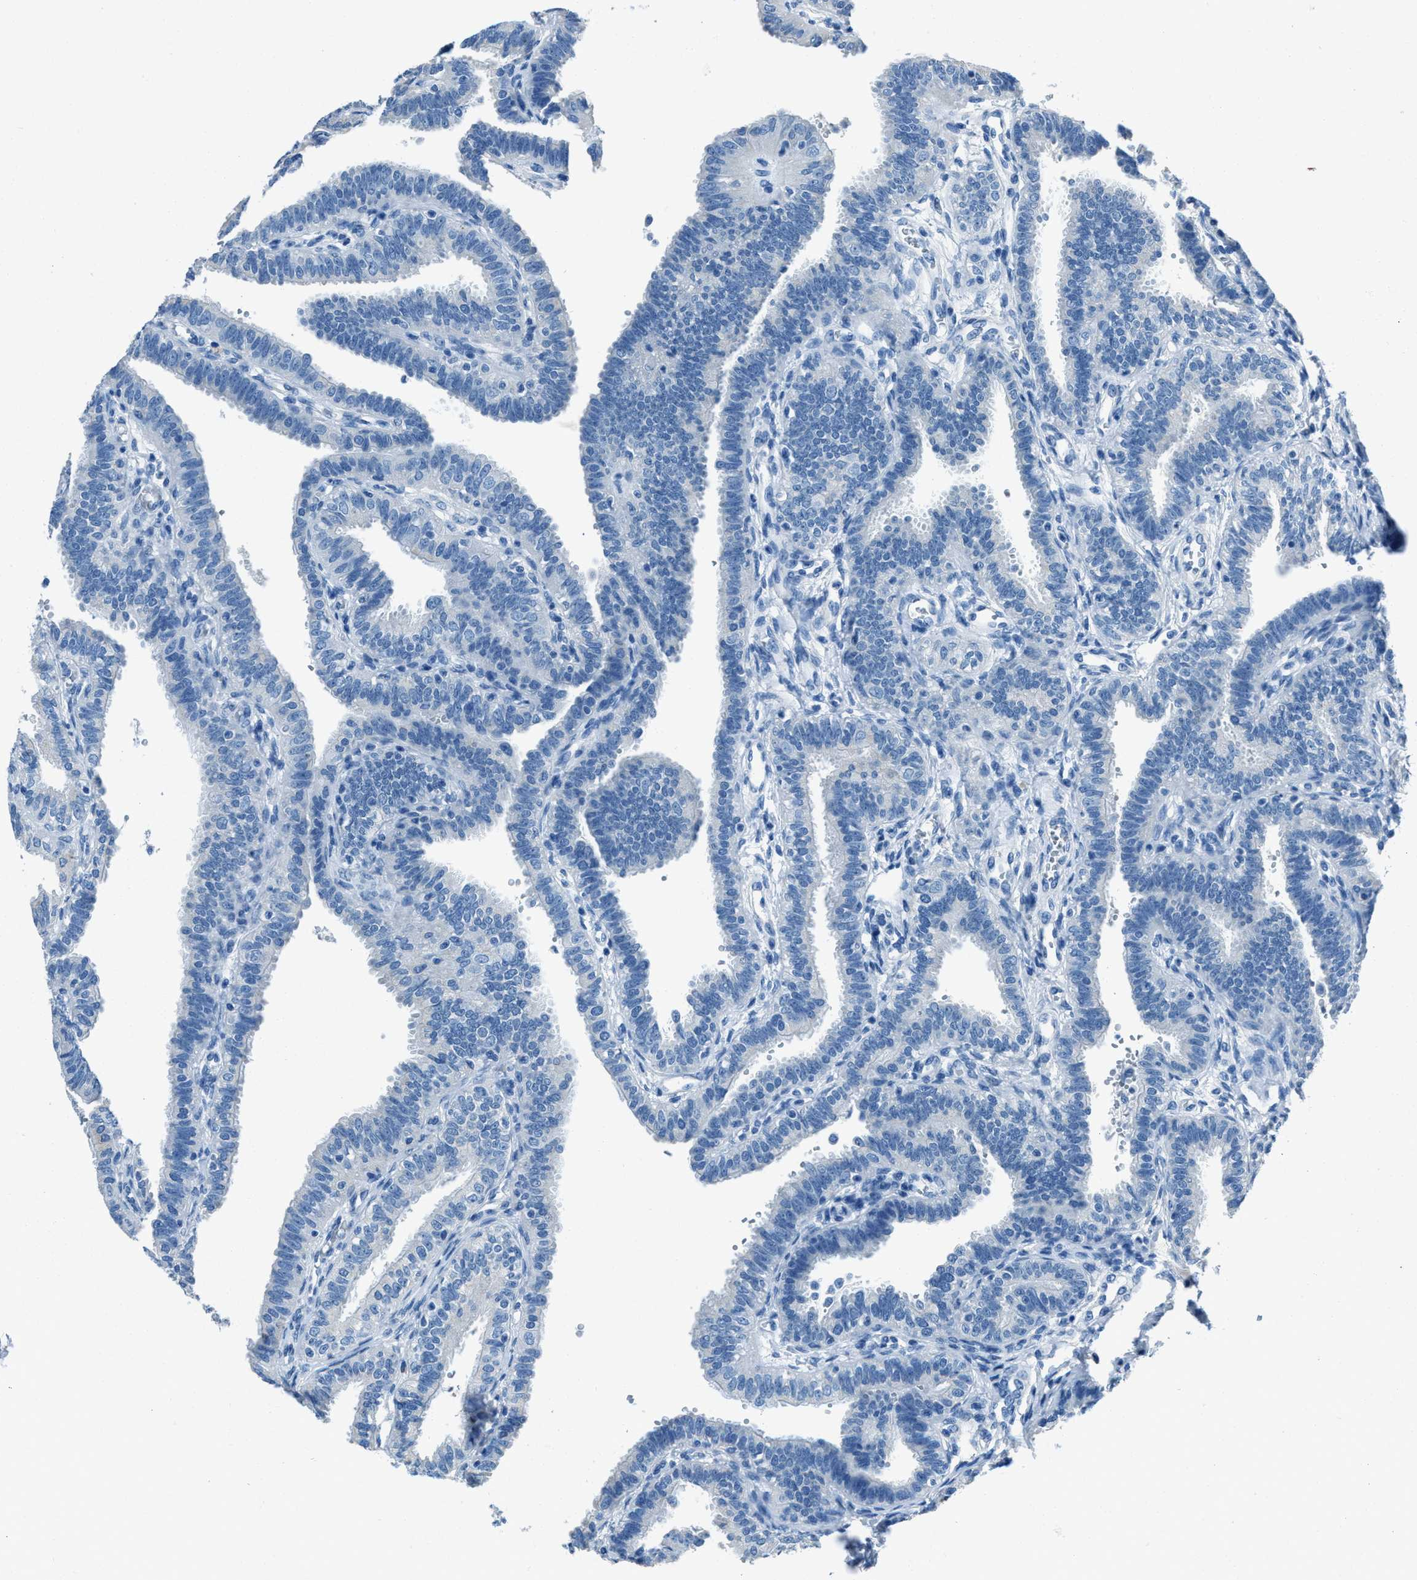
{"staining": {"intensity": "negative", "quantity": "none", "location": "none"}, "tissue": "fallopian tube", "cell_type": "Glandular cells", "image_type": "normal", "snomed": [{"axis": "morphology", "description": "Normal tissue, NOS"}, {"axis": "topography", "description": "Fallopian tube"}, {"axis": "topography", "description": "Placenta"}], "caption": "Fallopian tube stained for a protein using immunohistochemistry displays no expression glandular cells.", "gene": "AMACR", "patient": {"sex": "female", "age": 34}}